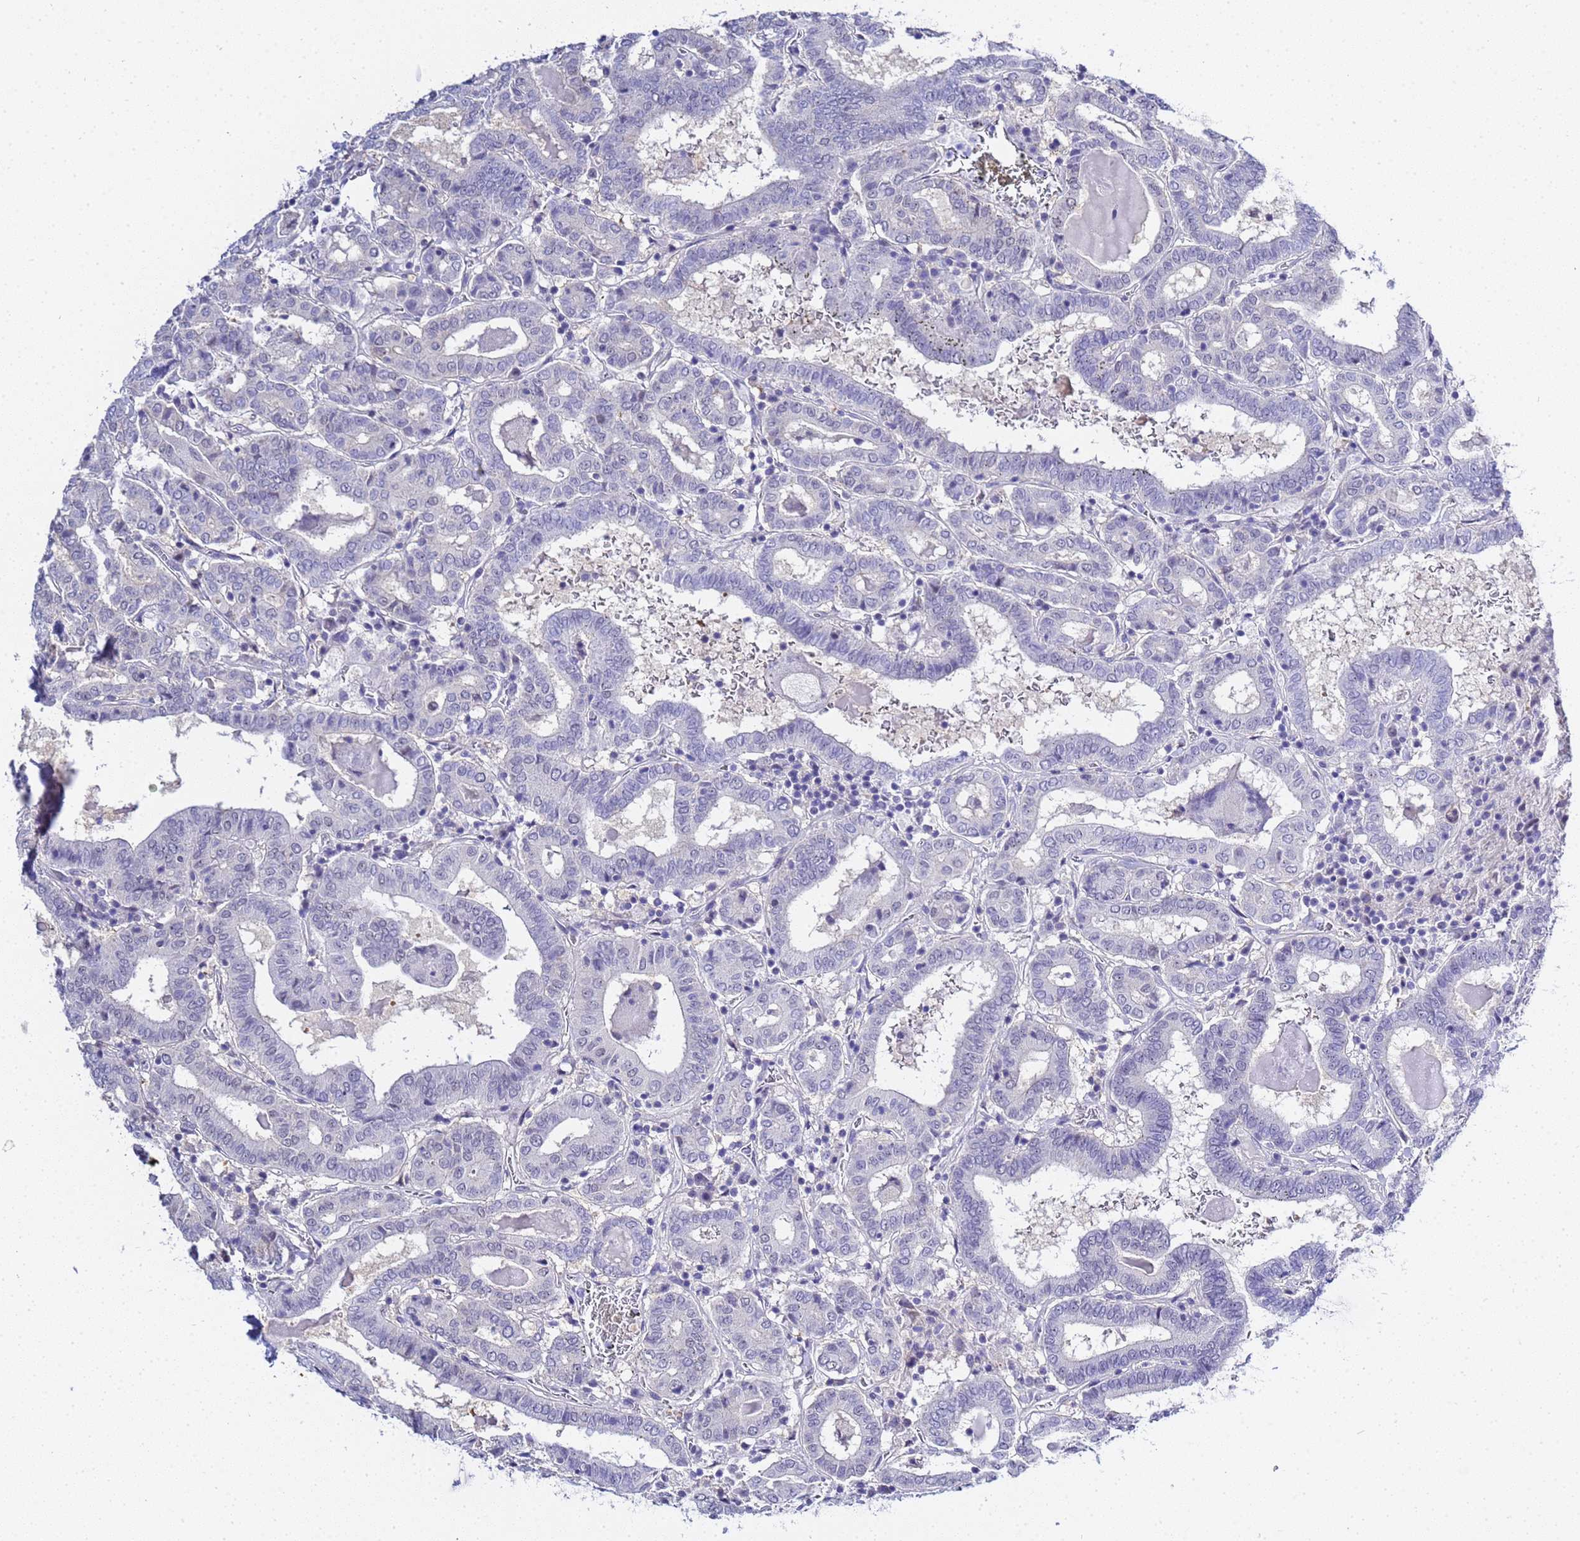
{"staining": {"intensity": "negative", "quantity": "none", "location": "none"}, "tissue": "thyroid cancer", "cell_type": "Tumor cells", "image_type": "cancer", "snomed": [{"axis": "morphology", "description": "Papillary adenocarcinoma, NOS"}, {"axis": "topography", "description": "Thyroid gland"}], "caption": "The immunohistochemistry image has no significant expression in tumor cells of thyroid papillary adenocarcinoma tissue.", "gene": "ACTL6B", "patient": {"sex": "female", "age": 72}}